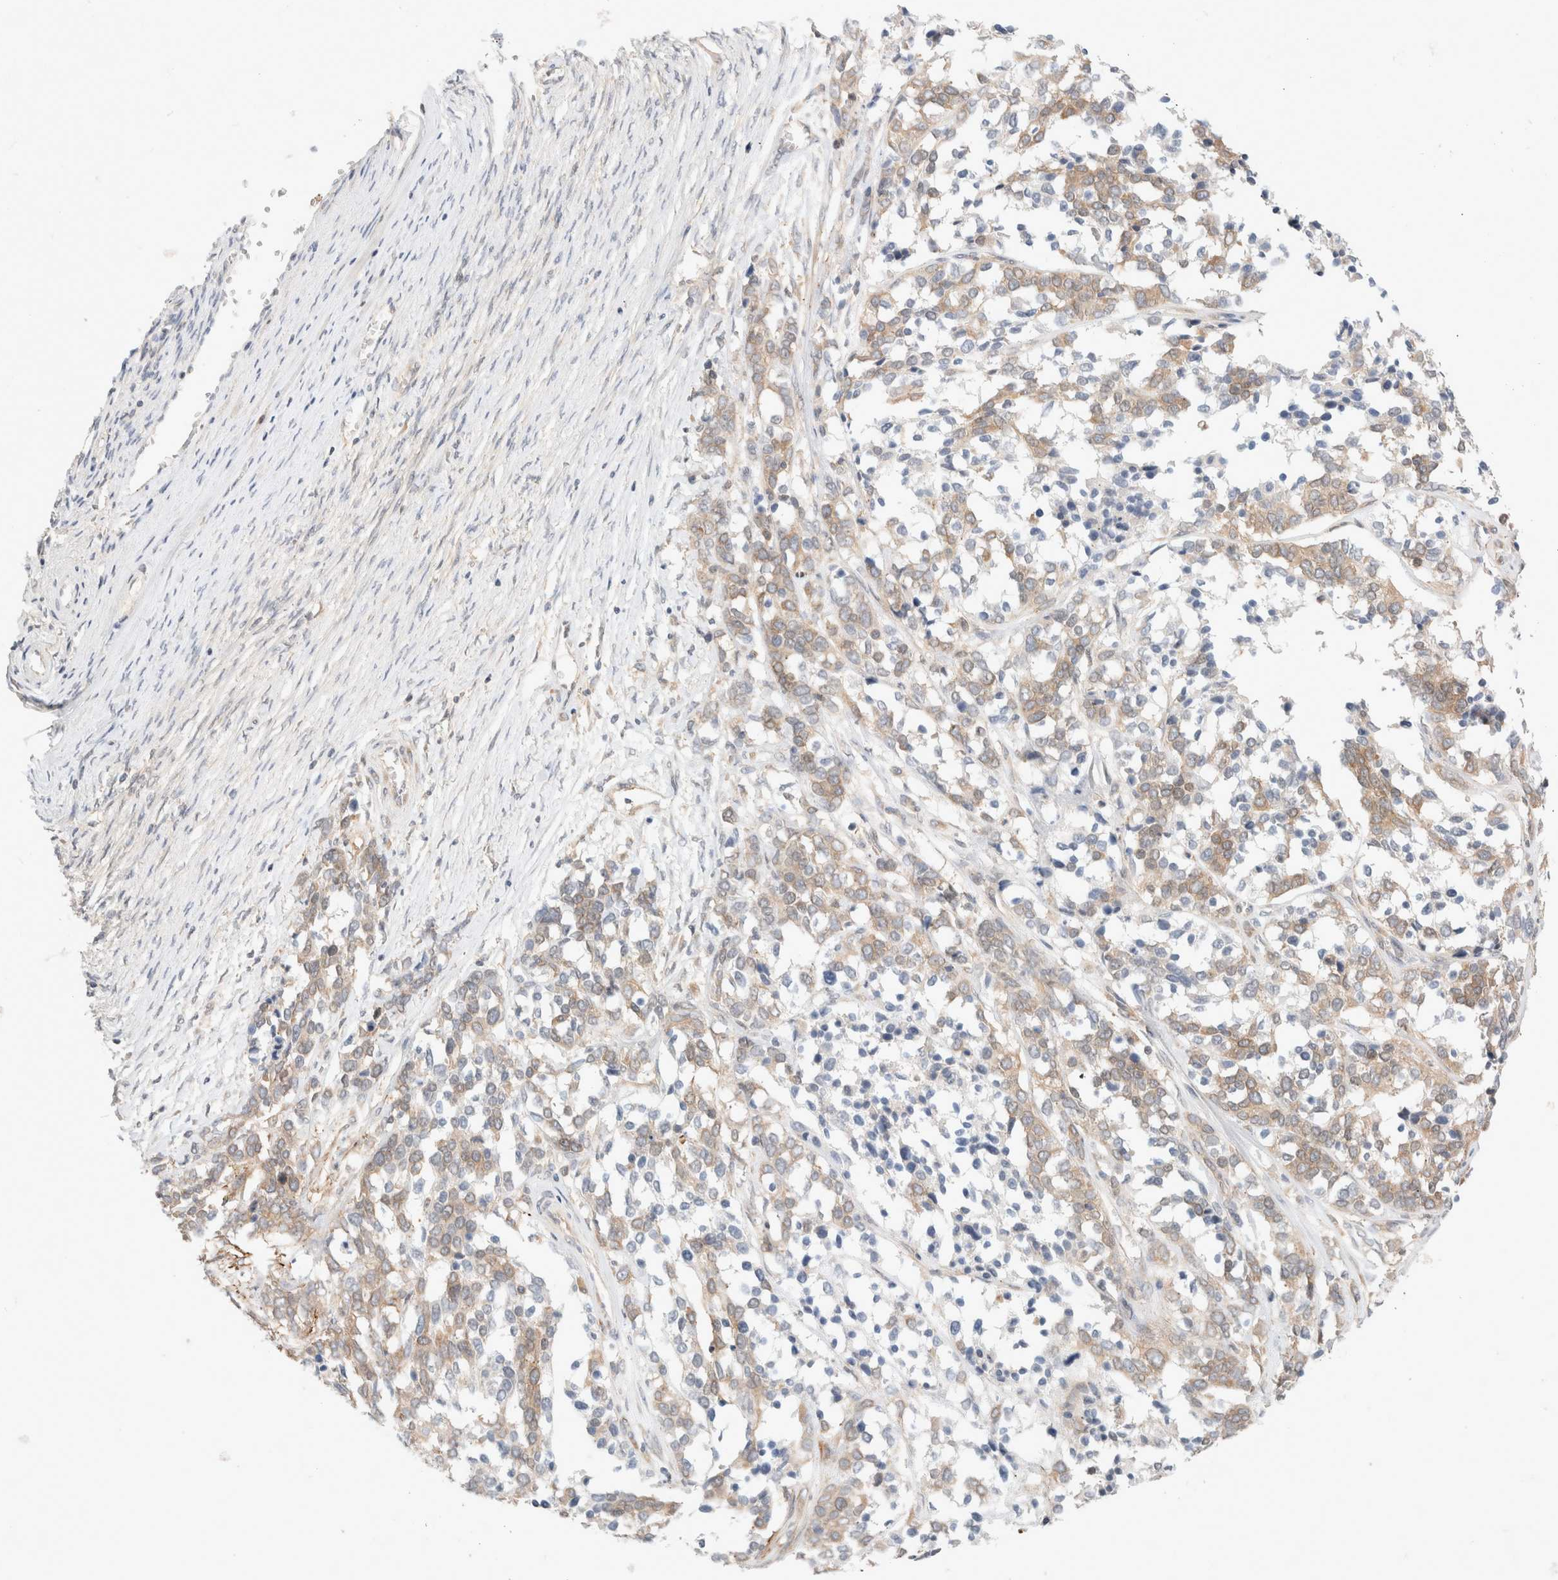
{"staining": {"intensity": "weak", "quantity": ">75%", "location": "cytoplasmic/membranous"}, "tissue": "ovarian cancer", "cell_type": "Tumor cells", "image_type": "cancer", "snomed": [{"axis": "morphology", "description": "Cystadenocarcinoma, serous, NOS"}, {"axis": "topography", "description": "Ovary"}], "caption": "Weak cytoplasmic/membranous expression for a protein is identified in about >75% of tumor cells of ovarian cancer (serous cystadenocarcinoma) using IHC.", "gene": "MARK3", "patient": {"sex": "female", "age": 44}}